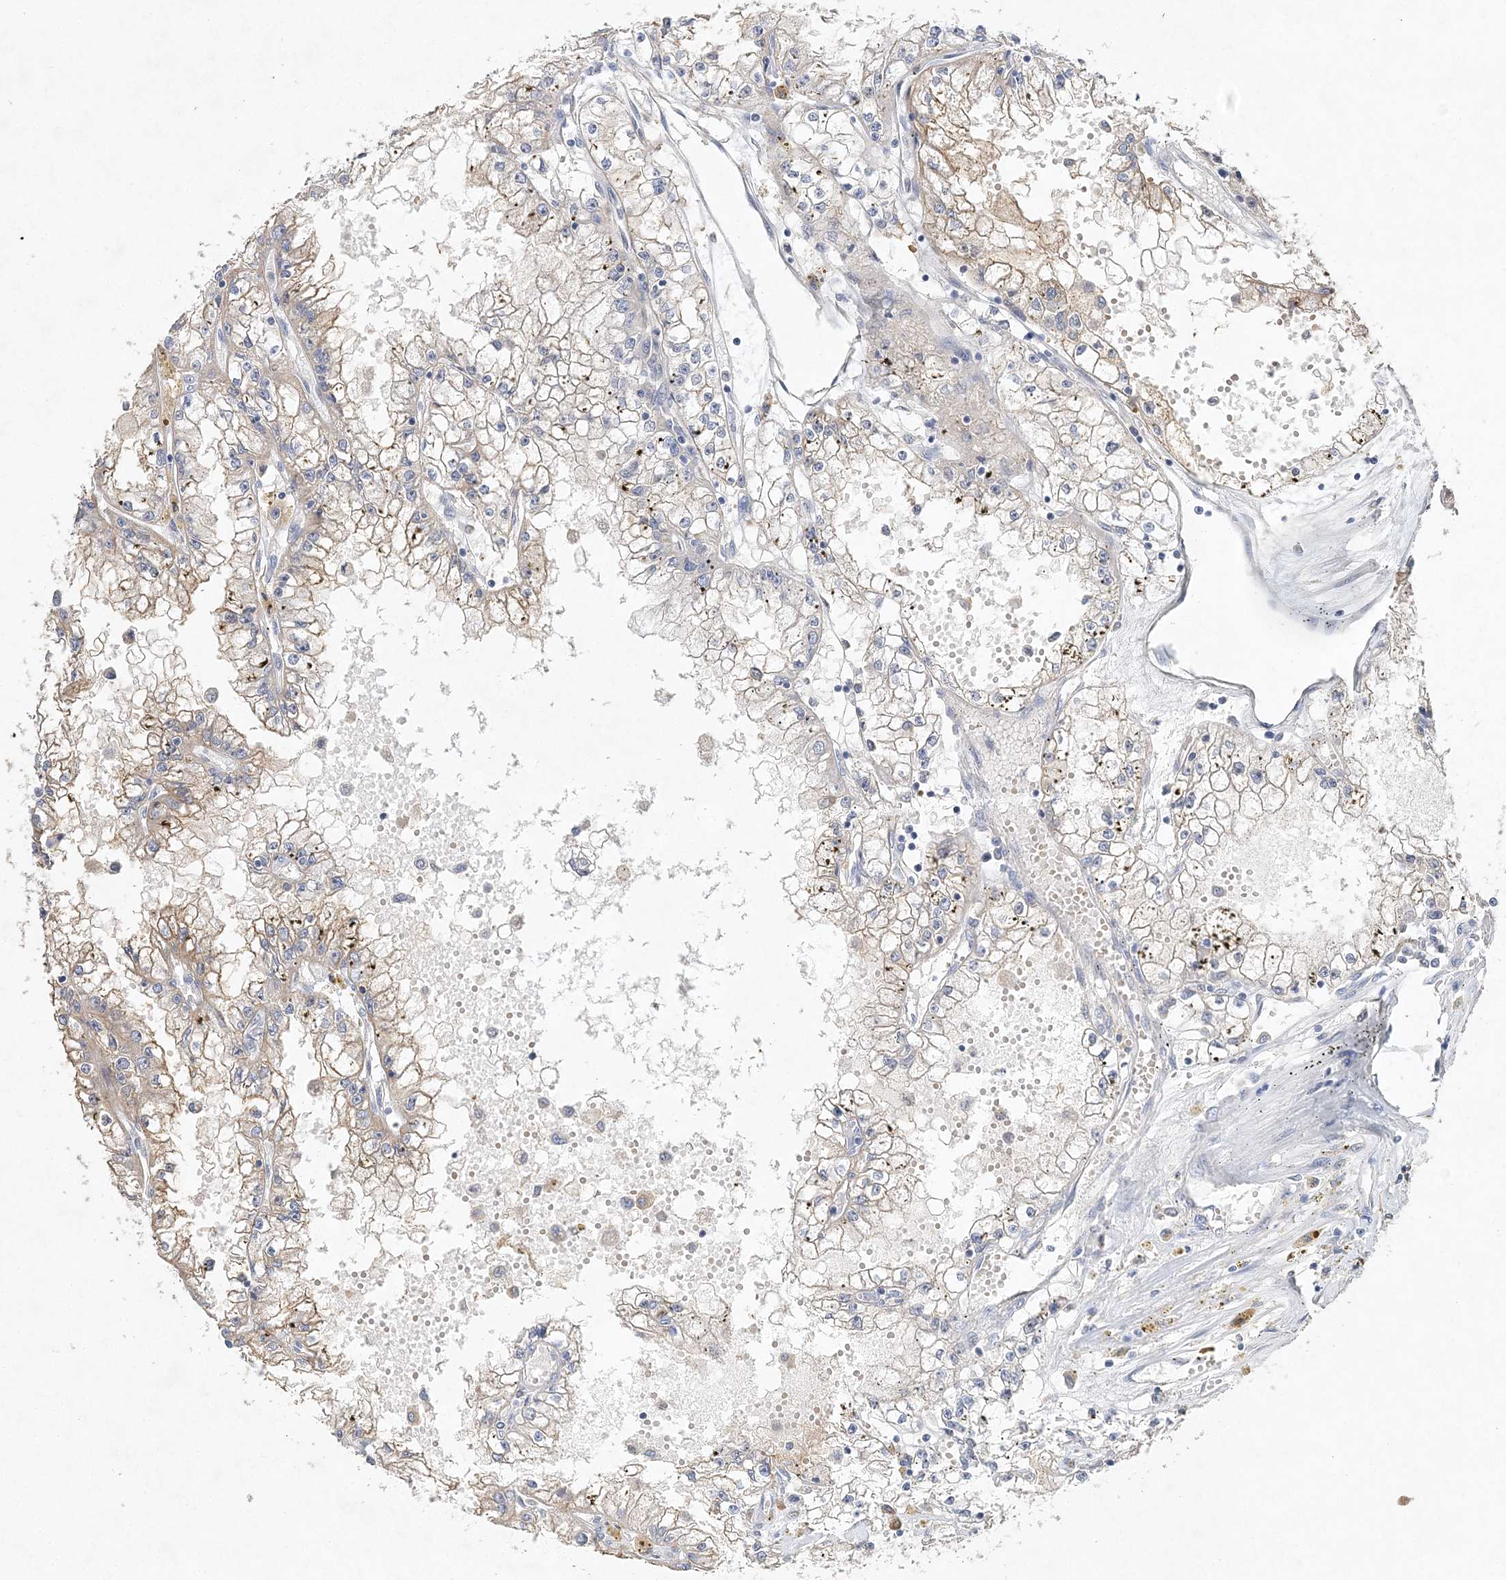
{"staining": {"intensity": "moderate", "quantity": "25%-75%", "location": "cytoplasmic/membranous"}, "tissue": "renal cancer", "cell_type": "Tumor cells", "image_type": "cancer", "snomed": [{"axis": "morphology", "description": "Adenocarcinoma, NOS"}, {"axis": "topography", "description": "Kidney"}], "caption": "This is an image of immunohistochemistry staining of renal adenocarcinoma, which shows moderate staining in the cytoplasmic/membranous of tumor cells.", "gene": "MAT2B", "patient": {"sex": "male", "age": 56}}